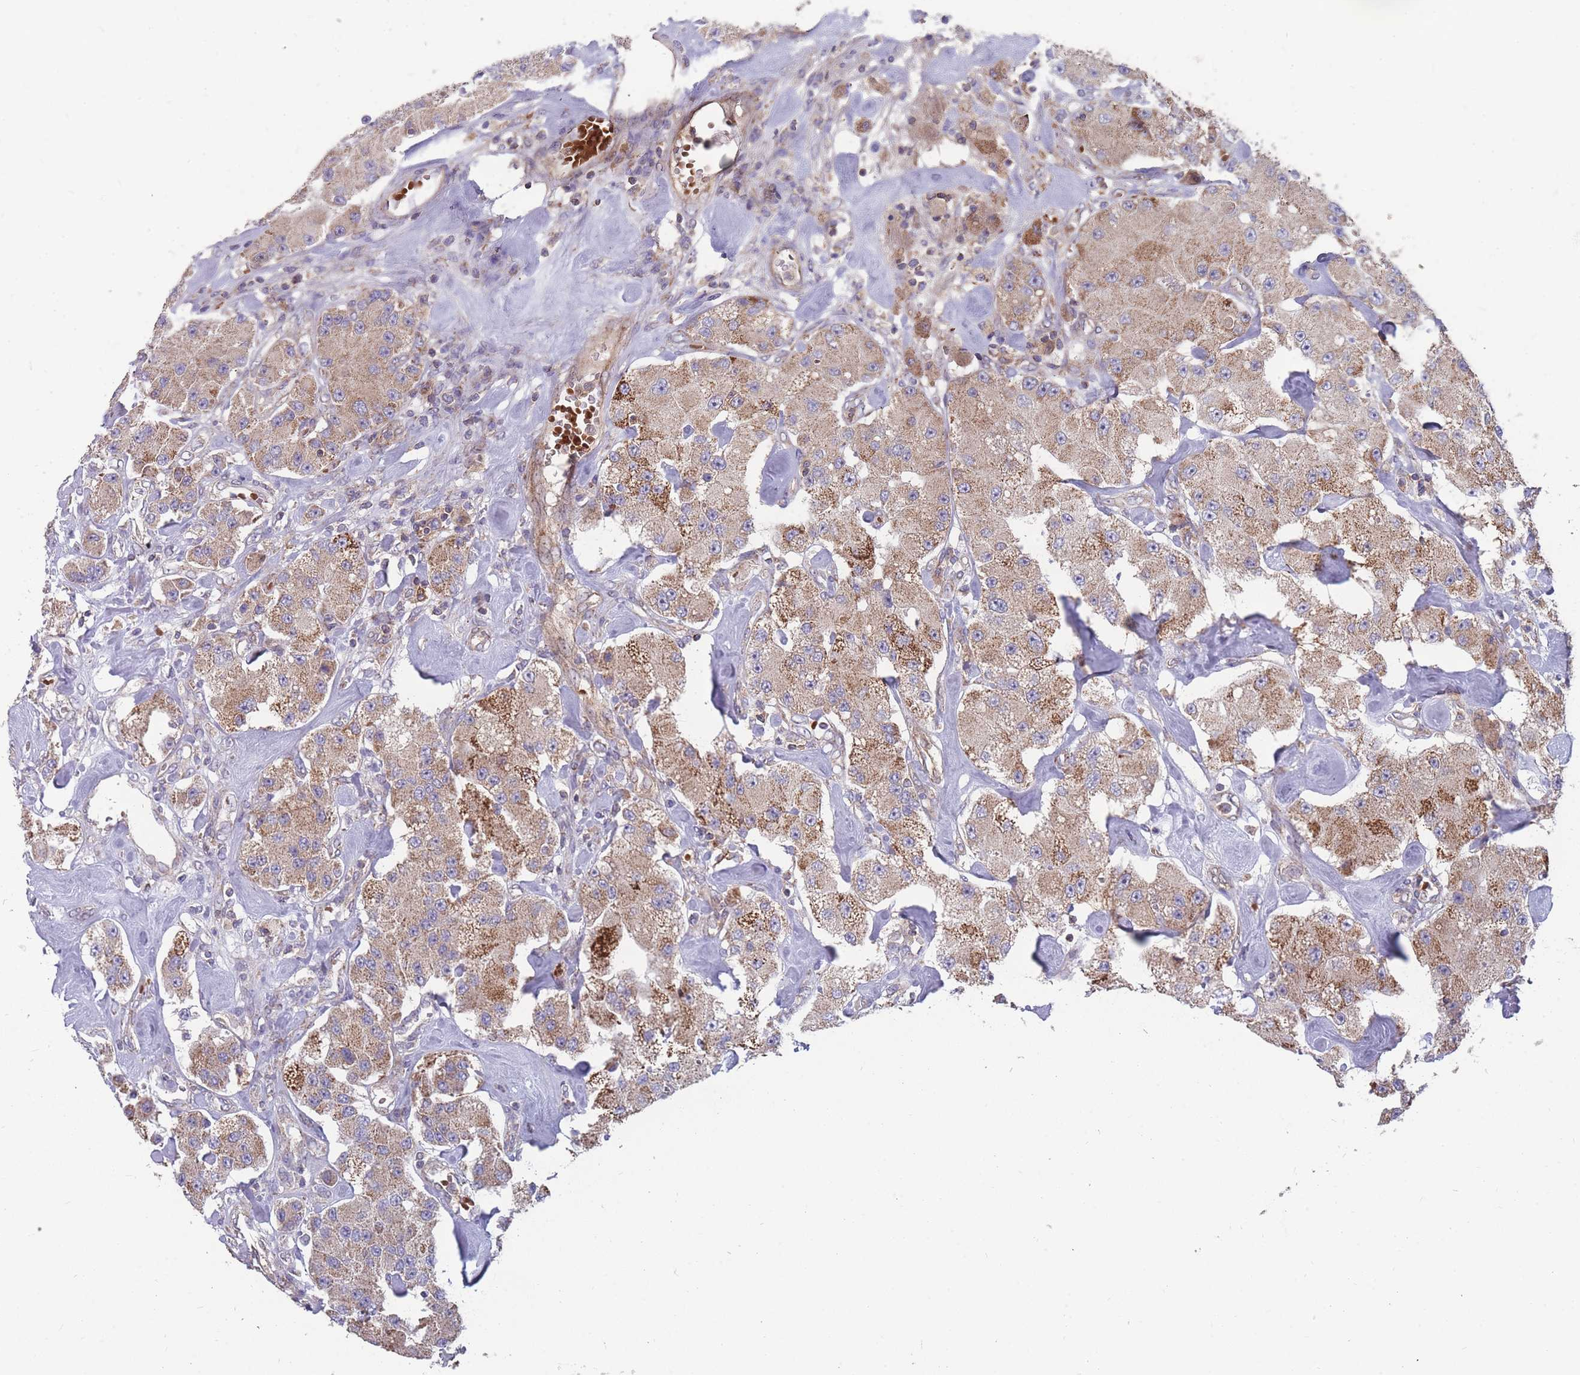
{"staining": {"intensity": "moderate", "quantity": ">75%", "location": "cytoplasmic/membranous"}, "tissue": "carcinoid", "cell_type": "Tumor cells", "image_type": "cancer", "snomed": [{"axis": "morphology", "description": "Carcinoid, malignant, NOS"}, {"axis": "topography", "description": "Pancreas"}], "caption": "Immunohistochemical staining of carcinoid reveals medium levels of moderate cytoplasmic/membranous protein positivity in approximately >75% of tumor cells.", "gene": "SLC35B4", "patient": {"sex": "male", "age": 41}}